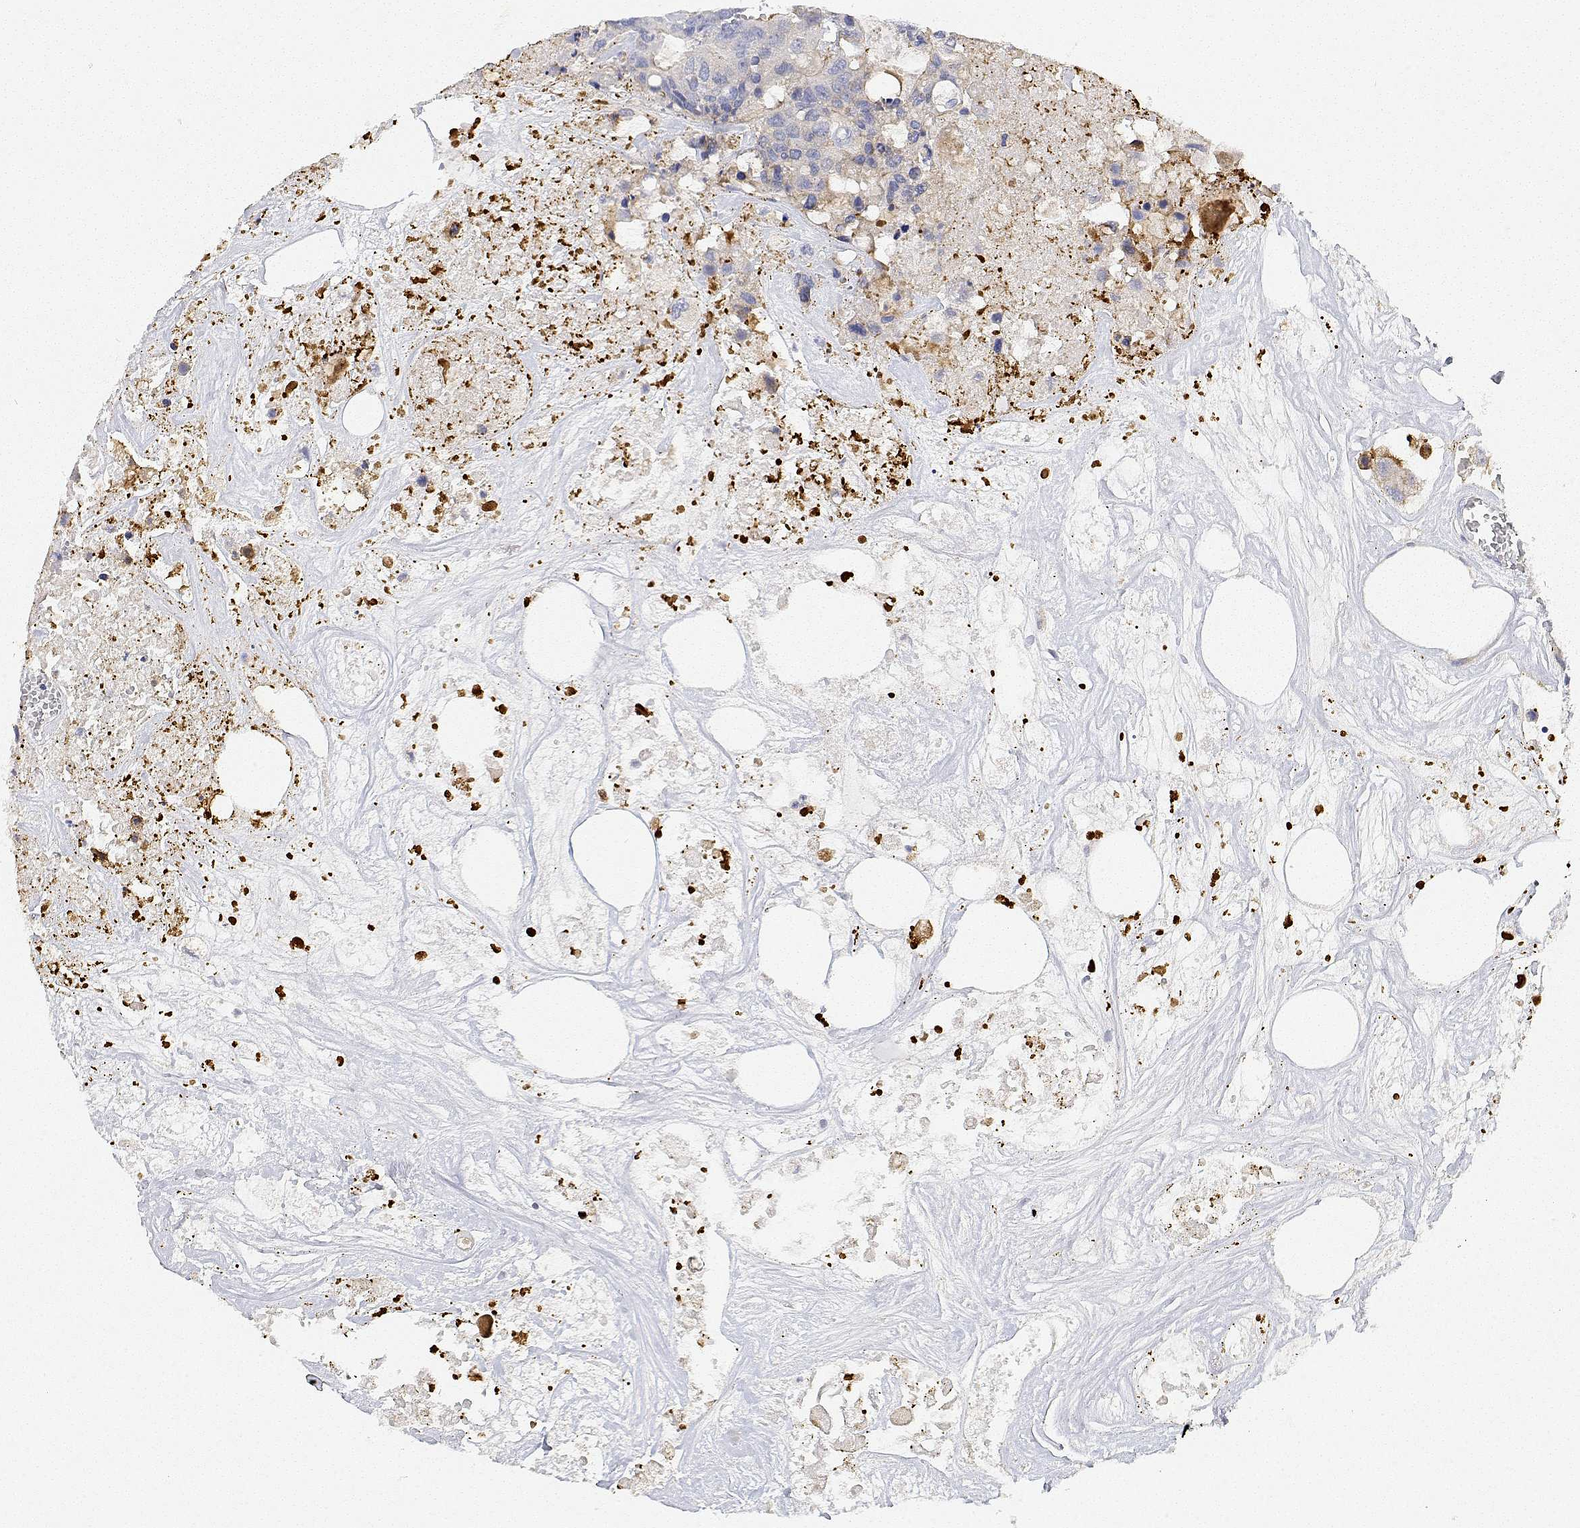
{"staining": {"intensity": "negative", "quantity": "none", "location": "none"}, "tissue": "colorectal cancer", "cell_type": "Tumor cells", "image_type": "cancer", "snomed": [{"axis": "morphology", "description": "Adenocarcinoma, NOS"}, {"axis": "topography", "description": "Colon"}], "caption": "An immunohistochemistry micrograph of adenocarcinoma (colorectal) is shown. There is no staining in tumor cells of adenocarcinoma (colorectal). (Stains: DAB immunohistochemistry with hematoxylin counter stain, Microscopy: brightfield microscopy at high magnification).", "gene": "LONRF3", "patient": {"sex": "male", "age": 77}}